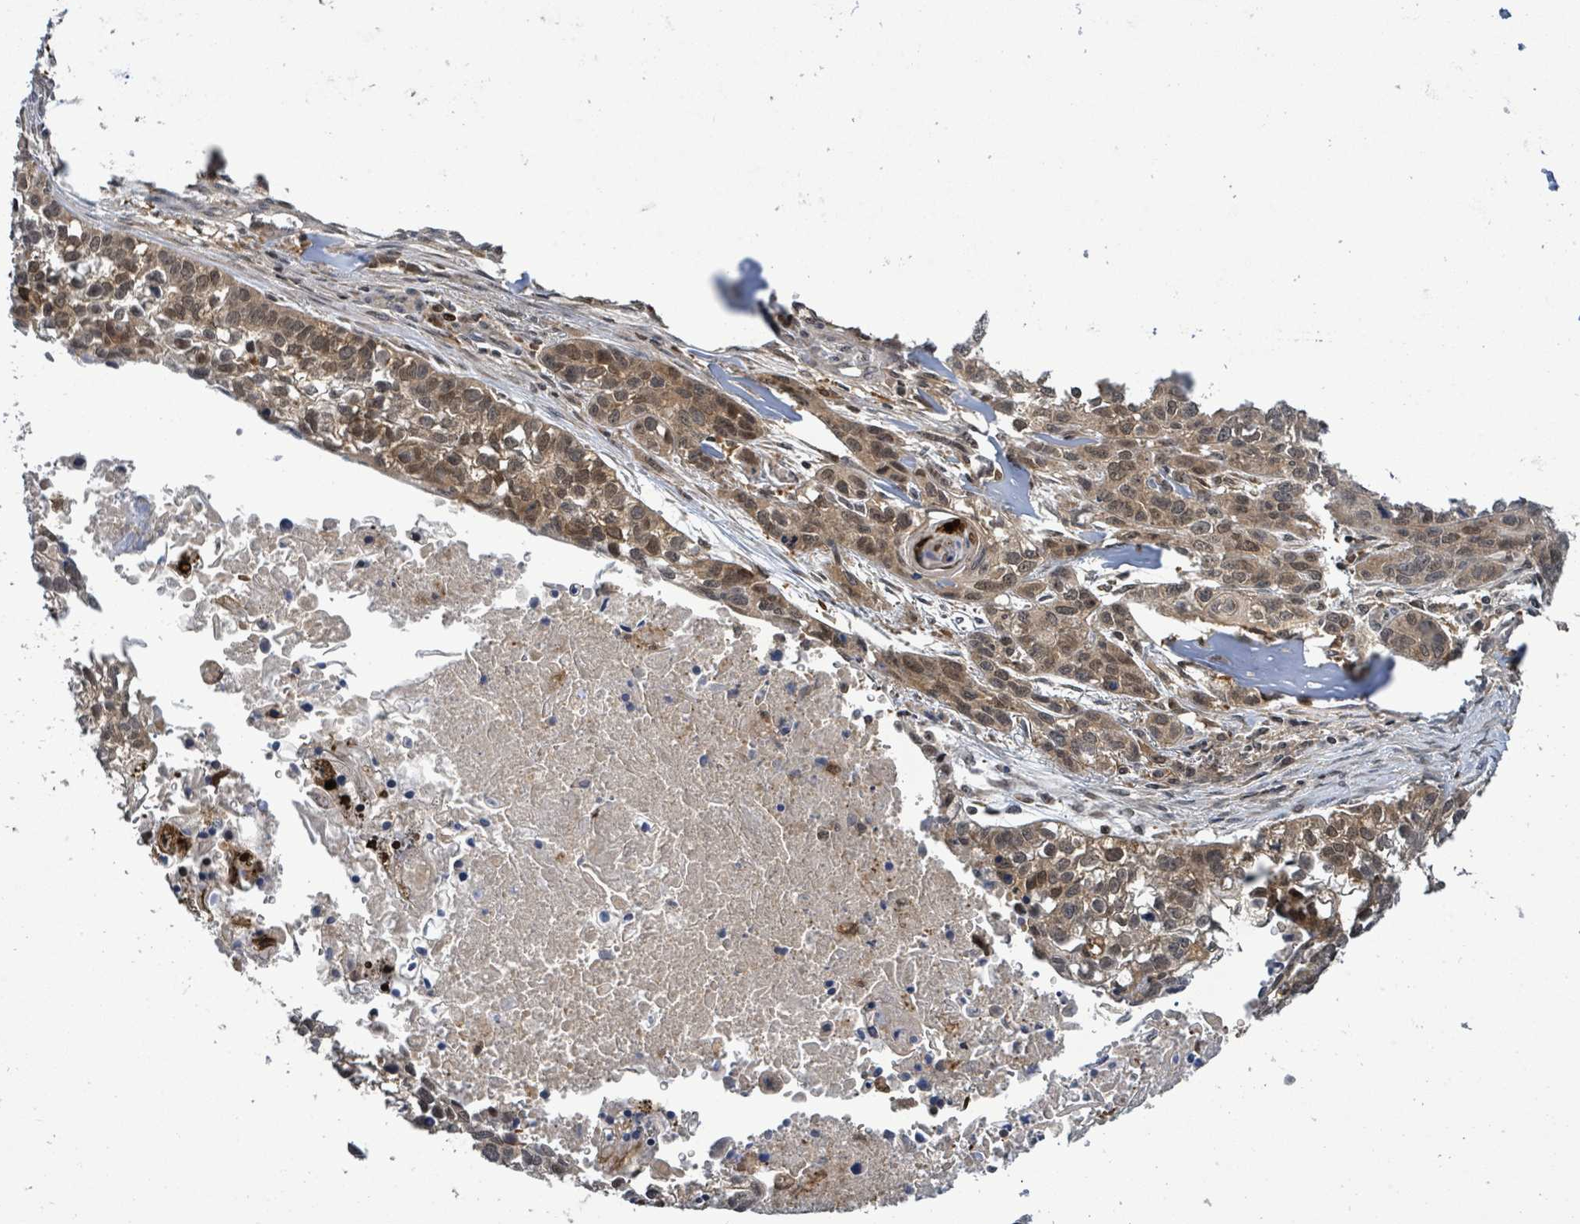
{"staining": {"intensity": "moderate", "quantity": ">75%", "location": "cytoplasmic/membranous,nuclear"}, "tissue": "lung cancer", "cell_type": "Tumor cells", "image_type": "cancer", "snomed": [{"axis": "morphology", "description": "Squamous cell carcinoma, NOS"}, {"axis": "topography", "description": "Lung"}], "caption": "Brown immunohistochemical staining in lung squamous cell carcinoma exhibits moderate cytoplasmic/membranous and nuclear staining in about >75% of tumor cells.", "gene": "FBXO6", "patient": {"sex": "male", "age": 74}}